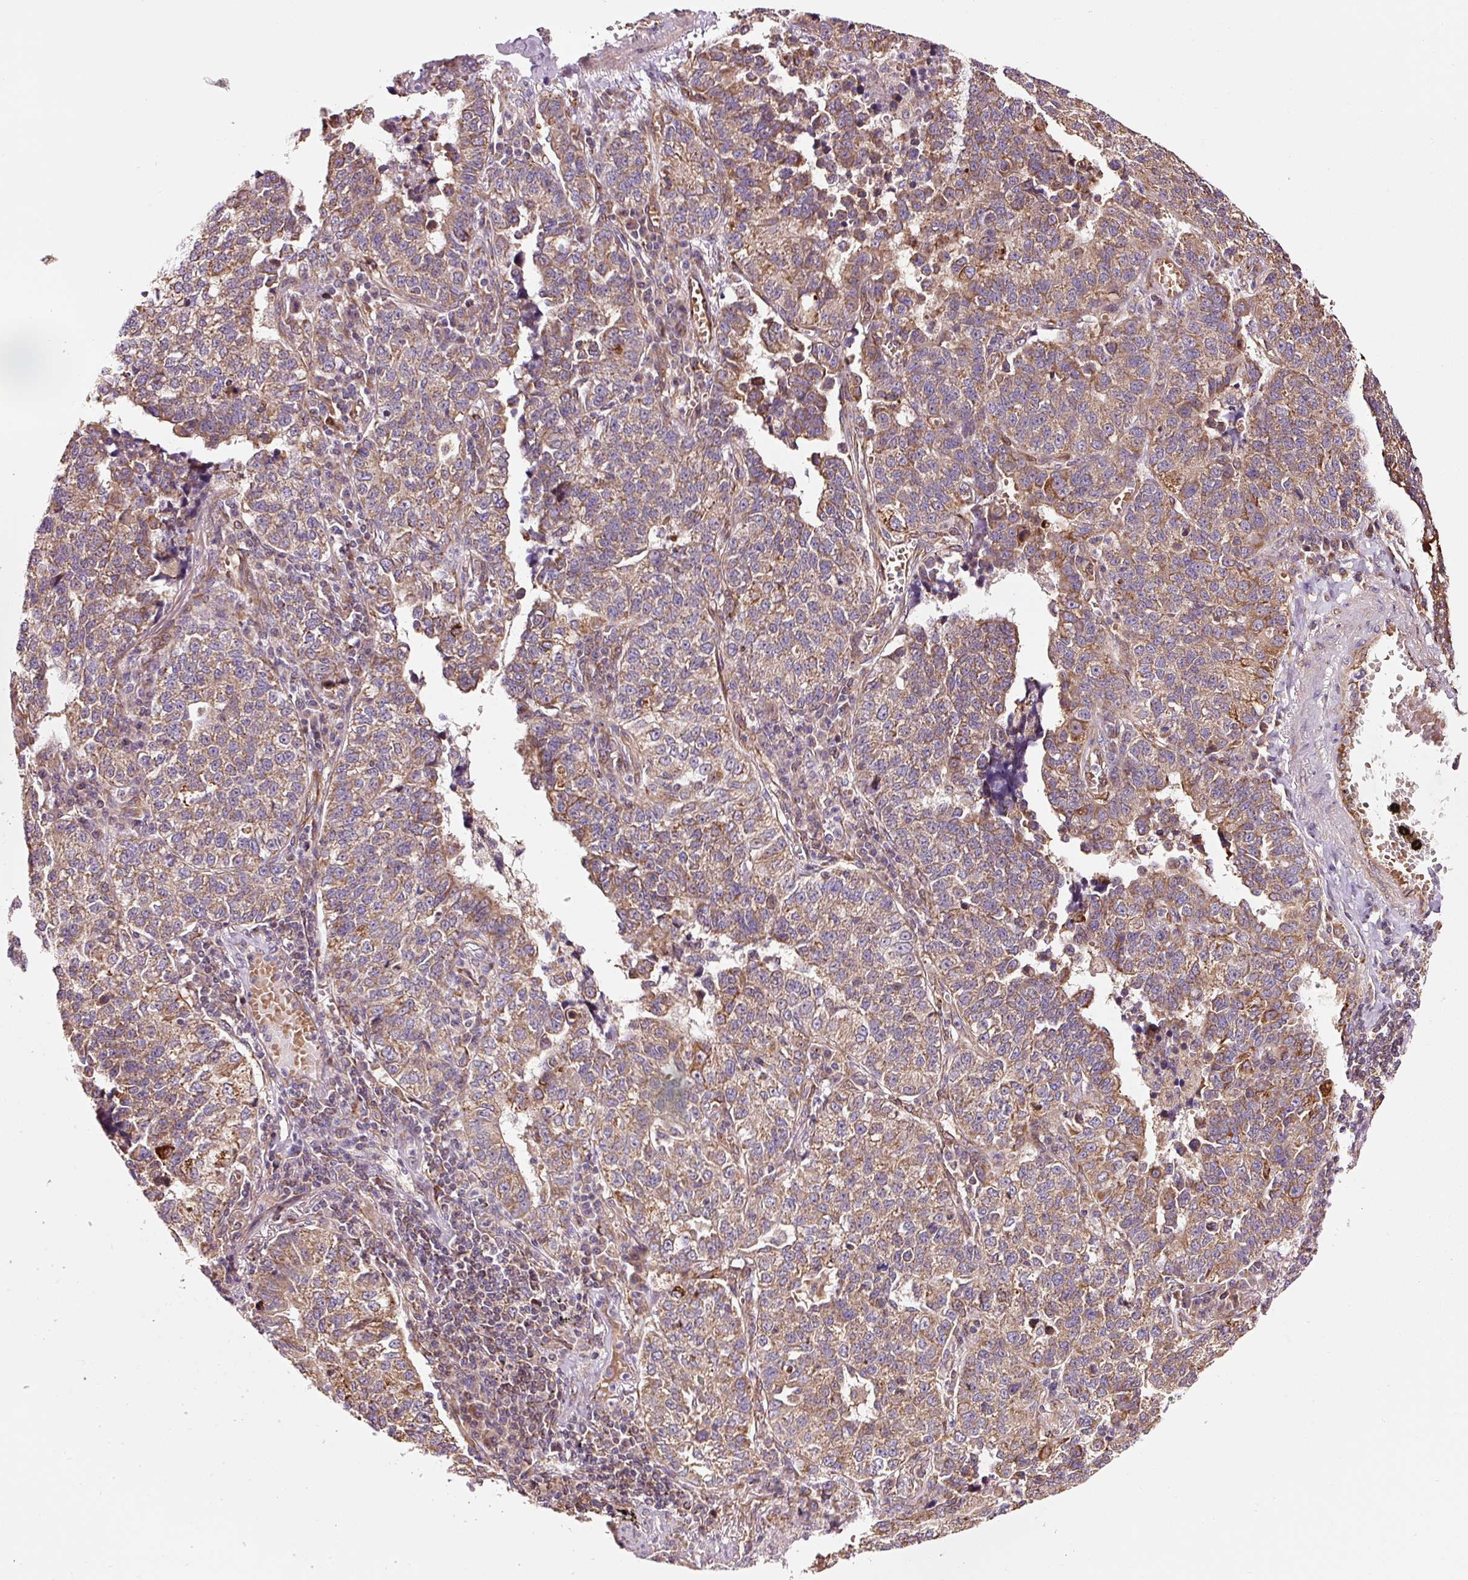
{"staining": {"intensity": "moderate", "quantity": ">75%", "location": "cytoplasmic/membranous"}, "tissue": "lung cancer", "cell_type": "Tumor cells", "image_type": "cancer", "snomed": [{"axis": "morphology", "description": "Adenocarcinoma, NOS"}, {"axis": "topography", "description": "Lung"}], "caption": "This micrograph displays lung cancer (adenocarcinoma) stained with IHC to label a protein in brown. The cytoplasmic/membranous of tumor cells show moderate positivity for the protein. Nuclei are counter-stained blue.", "gene": "ISCU", "patient": {"sex": "male", "age": 49}}